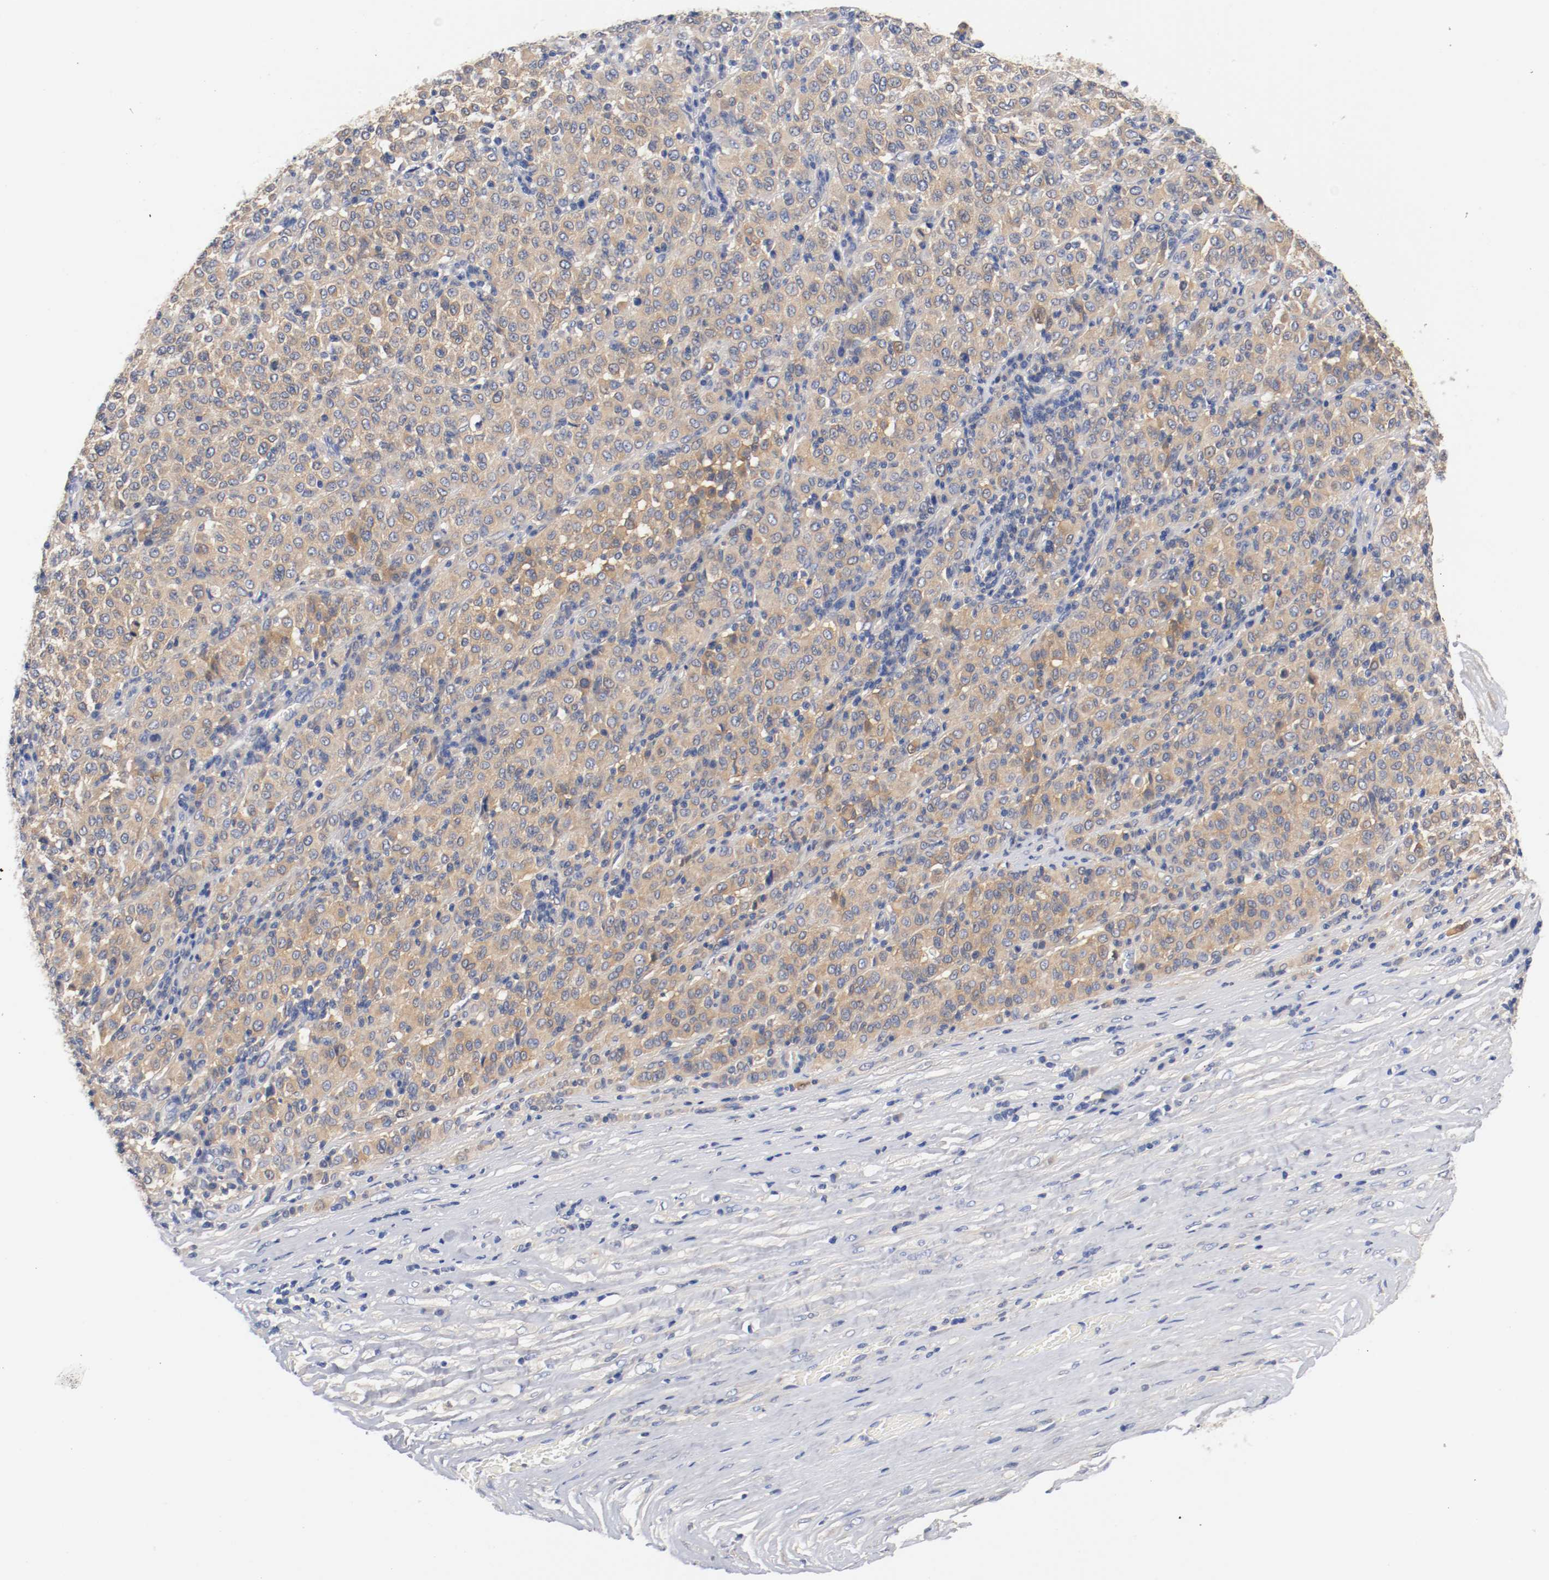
{"staining": {"intensity": "moderate", "quantity": ">75%", "location": "cytoplasmic/membranous"}, "tissue": "melanoma", "cell_type": "Tumor cells", "image_type": "cancer", "snomed": [{"axis": "morphology", "description": "Malignant melanoma, Metastatic site"}, {"axis": "topography", "description": "Pancreas"}], "caption": "Immunohistochemical staining of human malignant melanoma (metastatic site) demonstrates moderate cytoplasmic/membranous protein staining in about >75% of tumor cells. The protein of interest is stained brown, and the nuclei are stained in blue (DAB (3,3'-diaminobenzidine) IHC with brightfield microscopy, high magnification).", "gene": "HGS", "patient": {"sex": "female", "age": 30}}